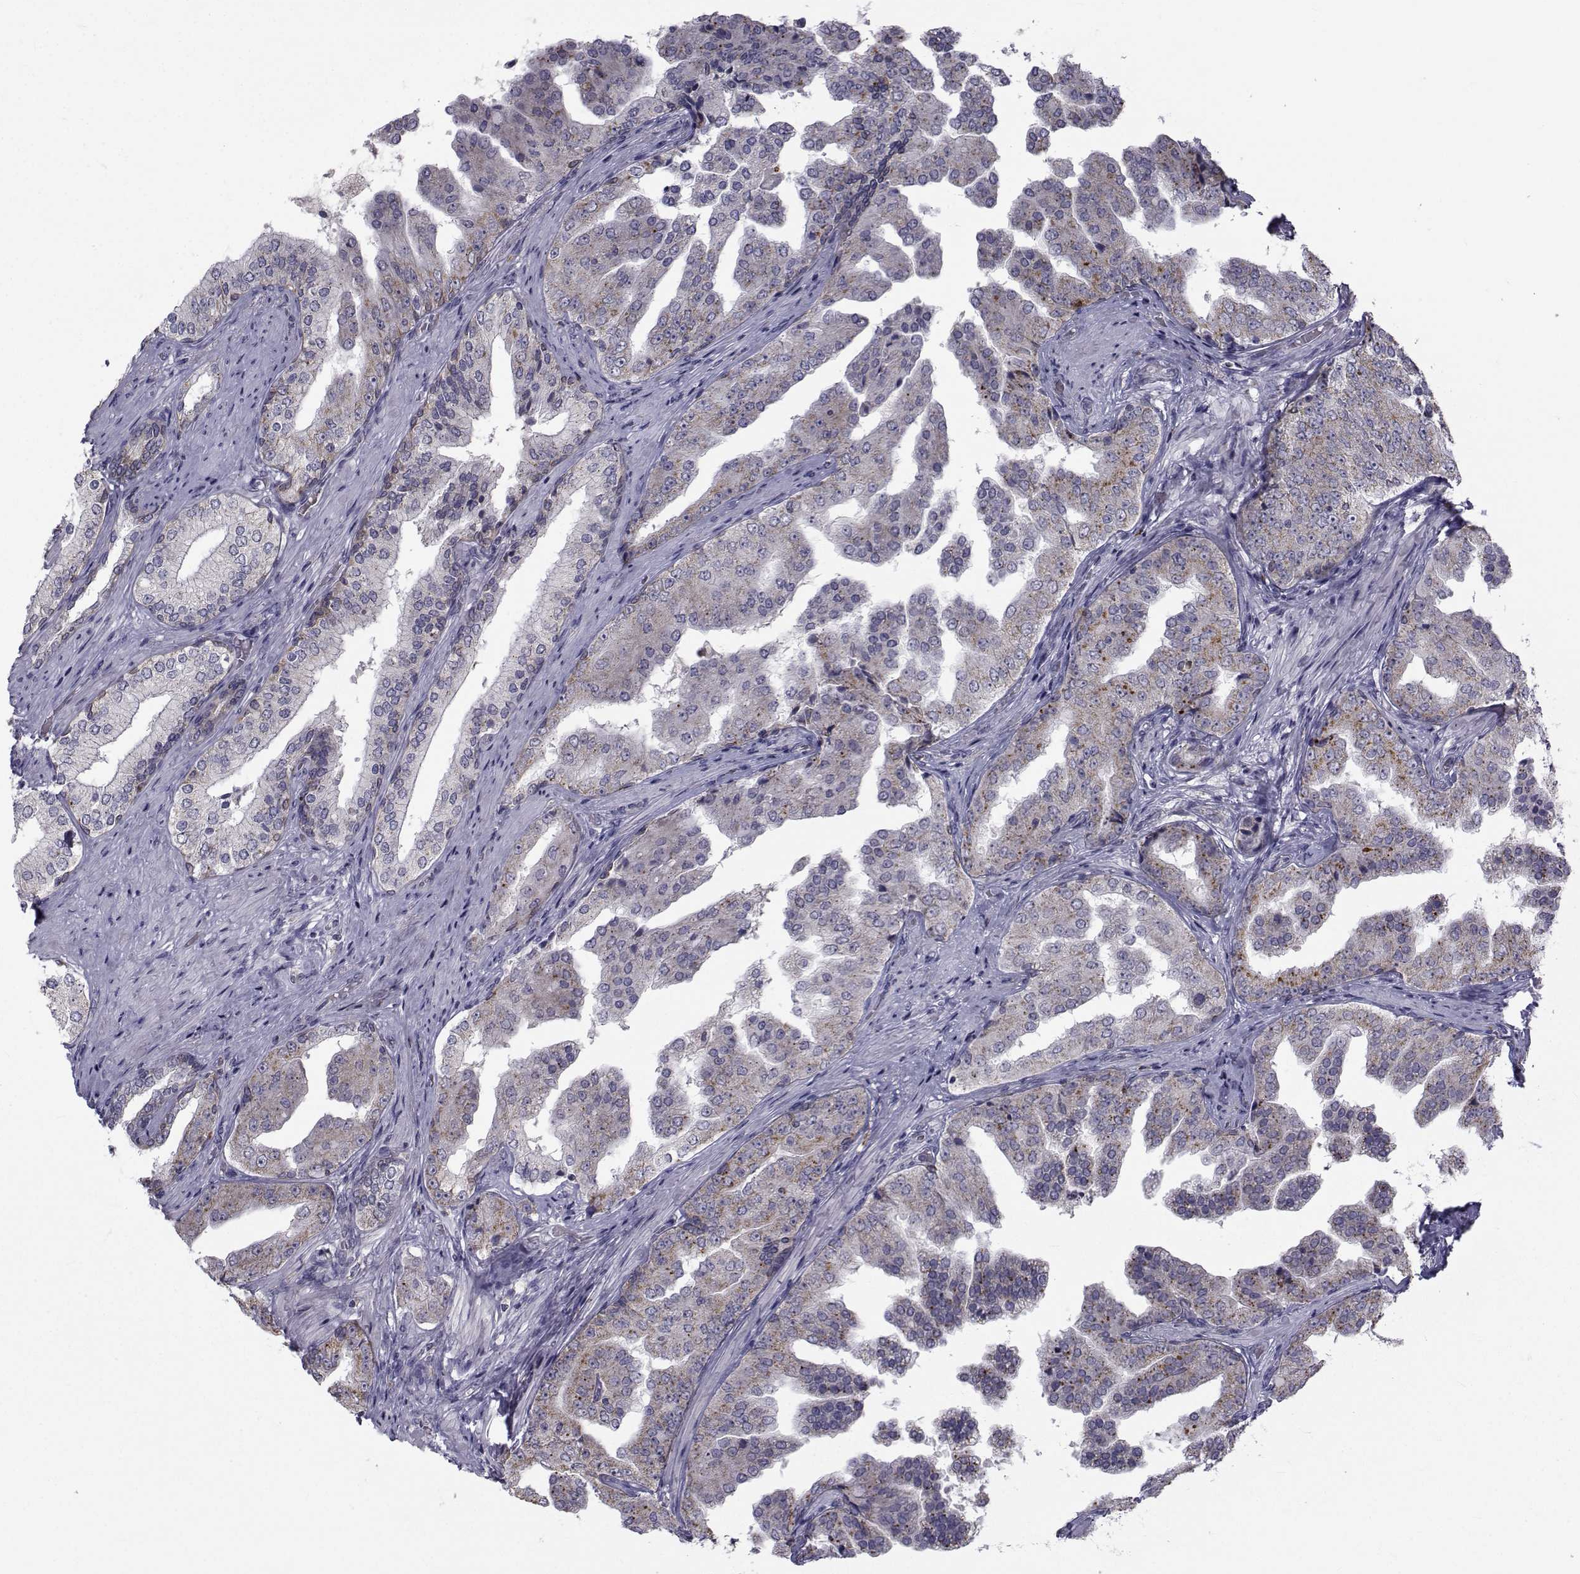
{"staining": {"intensity": "moderate", "quantity": "<25%", "location": "cytoplasmic/membranous"}, "tissue": "prostate cancer", "cell_type": "Tumor cells", "image_type": "cancer", "snomed": [{"axis": "morphology", "description": "Adenocarcinoma, Low grade"}, {"axis": "topography", "description": "Prostate and seminal vesicle, NOS"}], "caption": "DAB immunohistochemical staining of human prostate adenocarcinoma (low-grade) displays moderate cytoplasmic/membranous protein staining in about <25% of tumor cells.", "gene": "ANGPT1", "patient": {"sex": "male", "age": 61}}